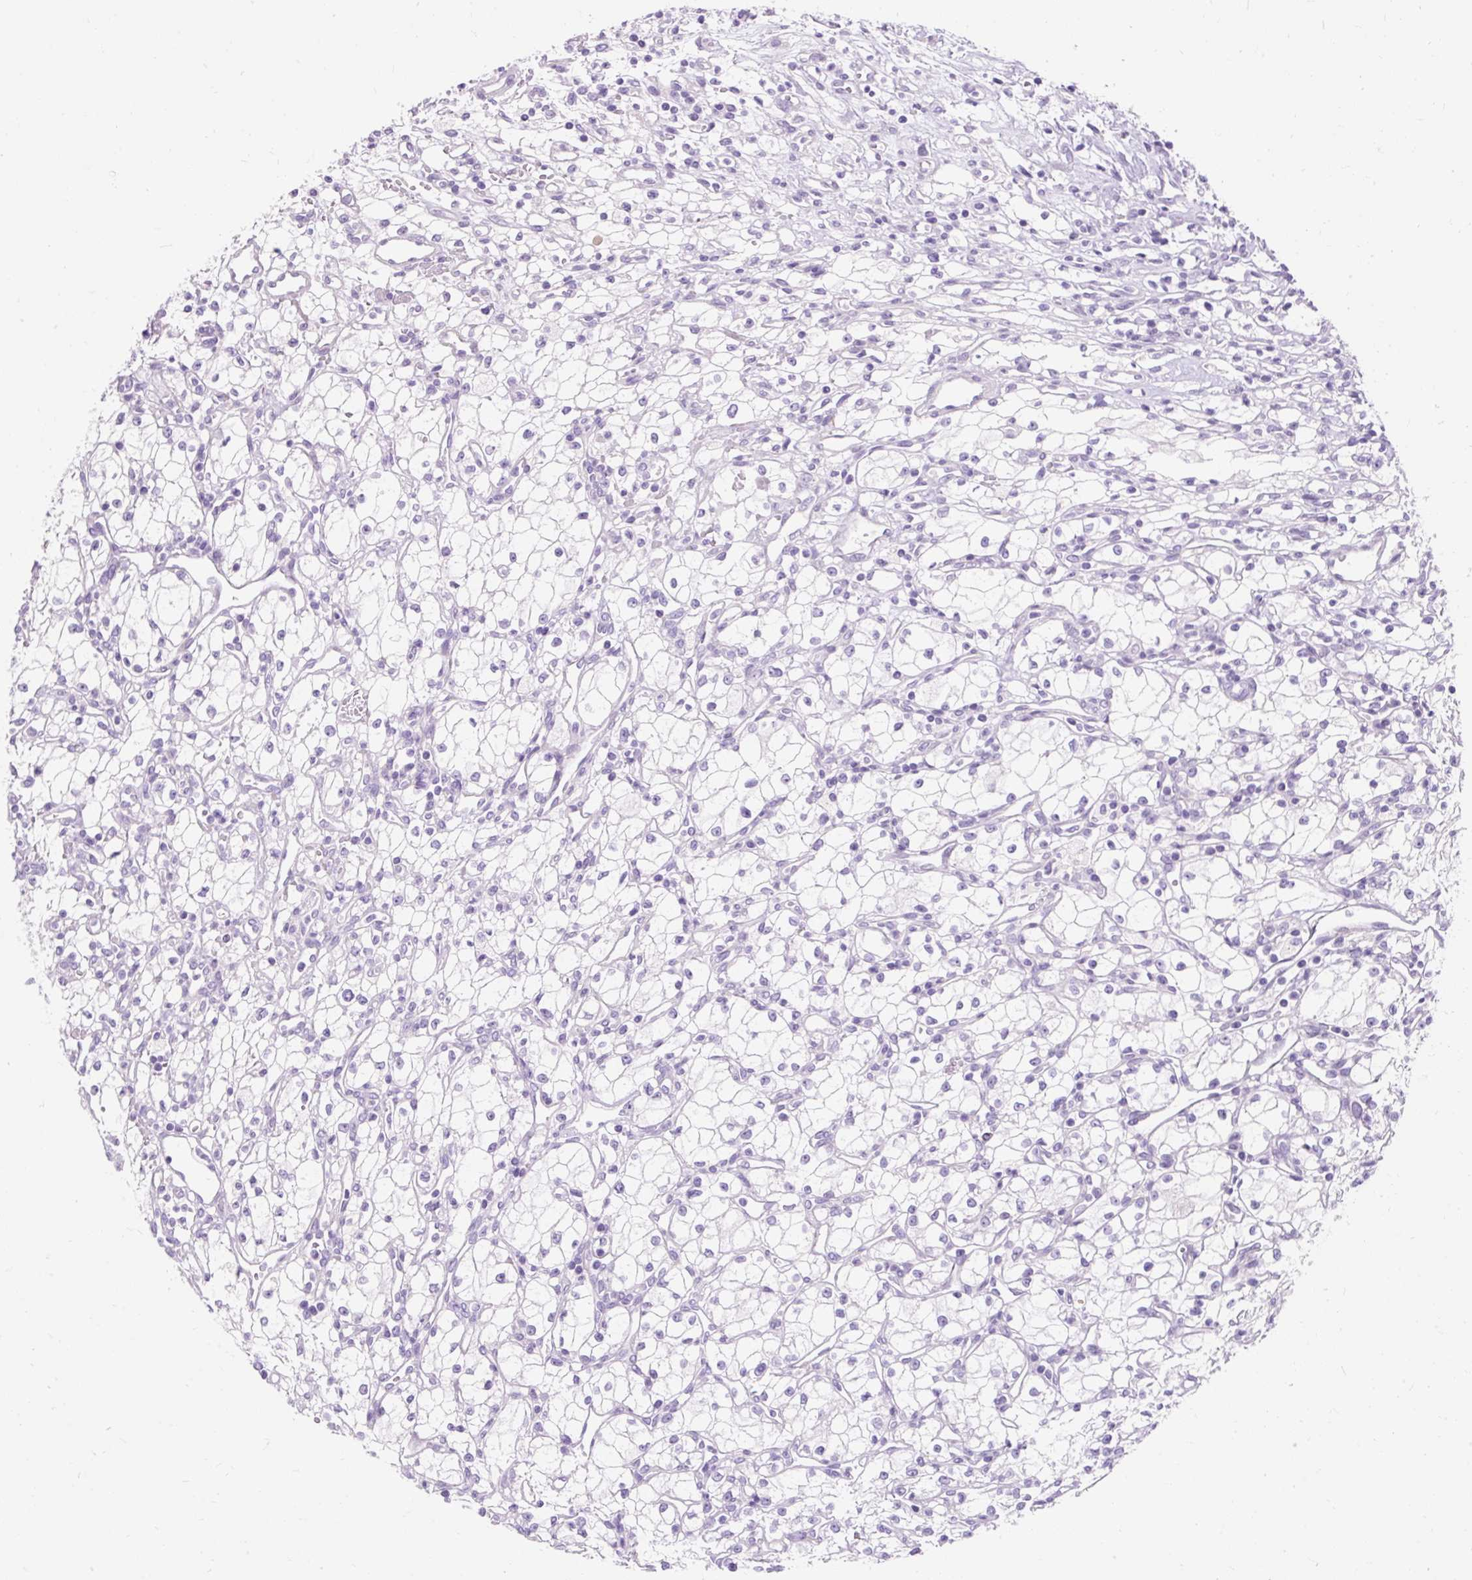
{"staining": {"intensity": "negative", "quantity": "none", "location": "none"}, "tissue": "renal cancer", "cell_type": "Tumor cells", "image_type": "cancer", "snomed": [{"axis": "morphology", "description": "Adenocarcinoma, NOS"}, {"axis": "topography", "description": "Kidney"}], "caption": "Immunohistochemical staining of renal adenocarcinoma exhibits no significant expression in tumor cells.", "gene": "TMEM213", "patient": {"sex": "male", "age": 59}}